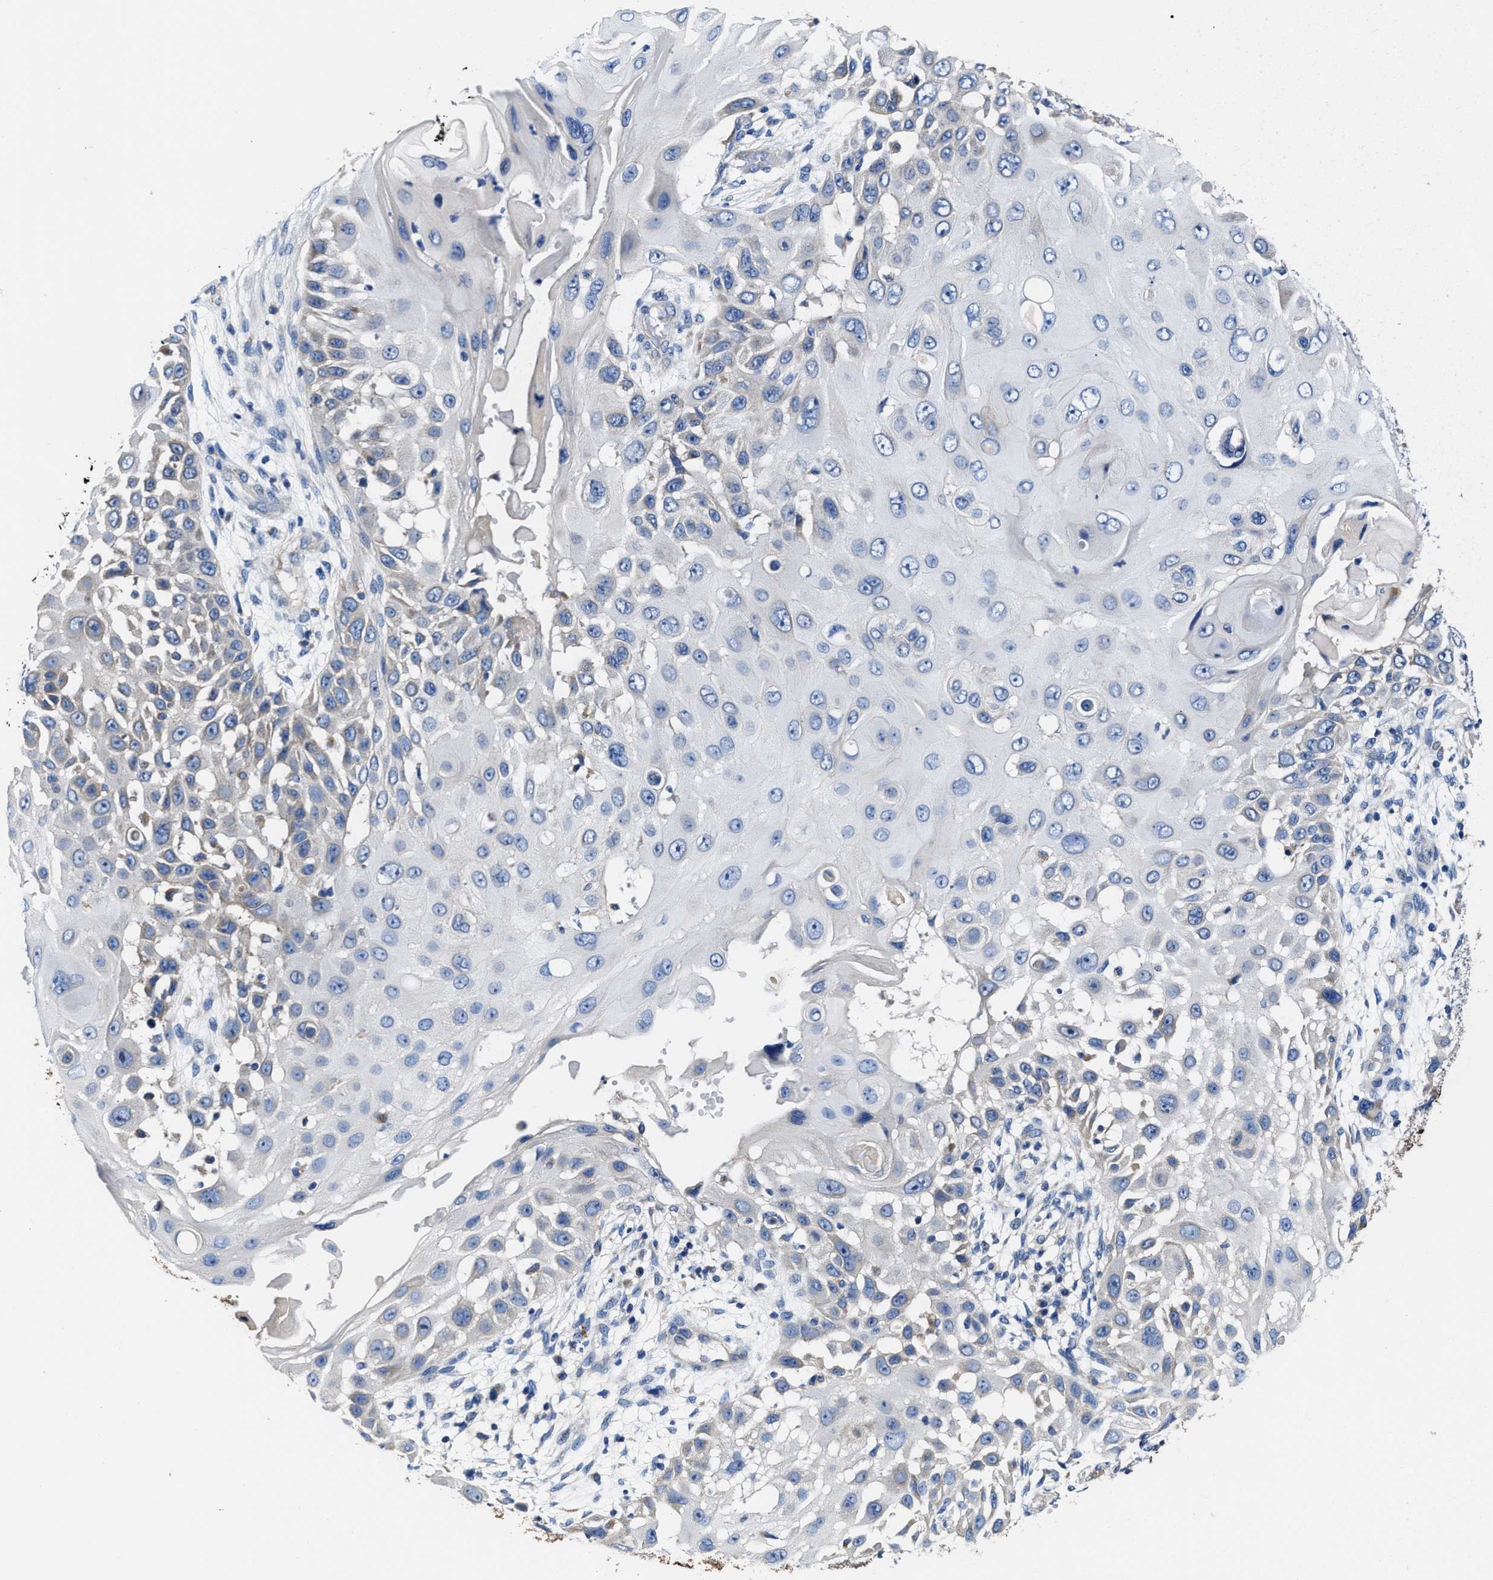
{"staining": {"intensity": "negative", "quantity": "none", "location": "none"}, "tissue": "skin cancer", "cell_type": "Tumor cells", "image_type": "cancer", "snomed": [{"axis": "morphology", "description": "Squamous cell carcinoma, NOS"}, {"axis": "topography", "description": "Skin"}], "caption": "Immunohistochemistry (IHC) histopathology image of human skin squamous cell carcinoma stained for a protein (brown), which reveals no expression in tumor cells. (Immunohistochemistry (IHC), brightfield microscopy, high magnification).", "gene": "TMEM30A", "patient": {"sex": "female", "age": 44}}